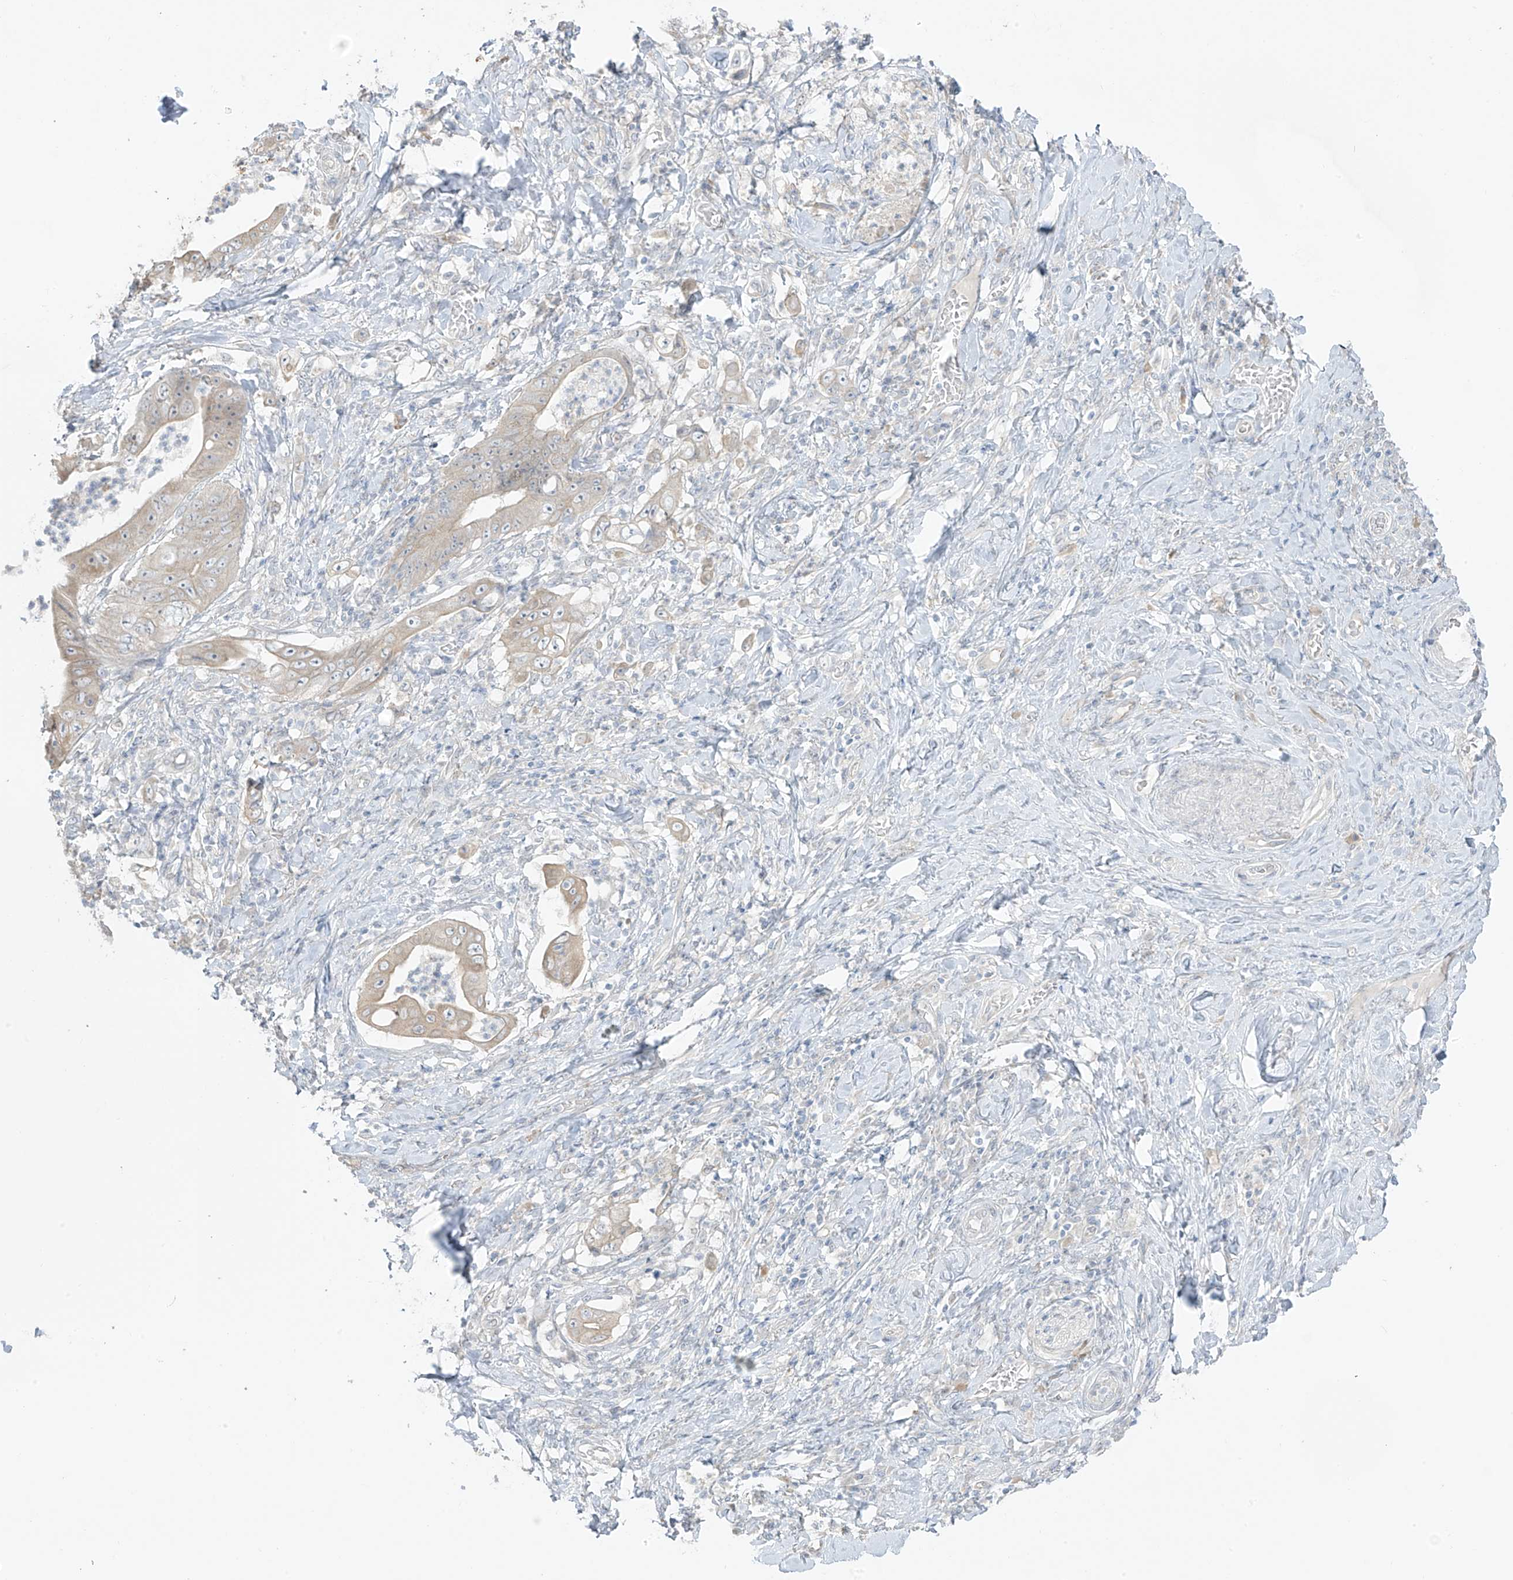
{"staining": {"intensity": "weak", "quantity": ">75%", "location": "cytoplasmic/membranous"}, "tissue": "stomach cancer", "cell_type": "Tumor cells", "image_type": "cancer", "snomed": [{"axis": "morphology", "description": "Adenocarcinoma, NOS"}, {"axis": "topography", "description": "Stomach"}], "caption": "IHC photomicrograph of adenocarcinoma (stomach) stained for a protein (brown), which demonstrates low levels of weak cytoplasmic/membranous positivity in approximately >75% of tumor cells.", "gene": "DCDC2", "patient": {"sex": "female", "age": 73}}